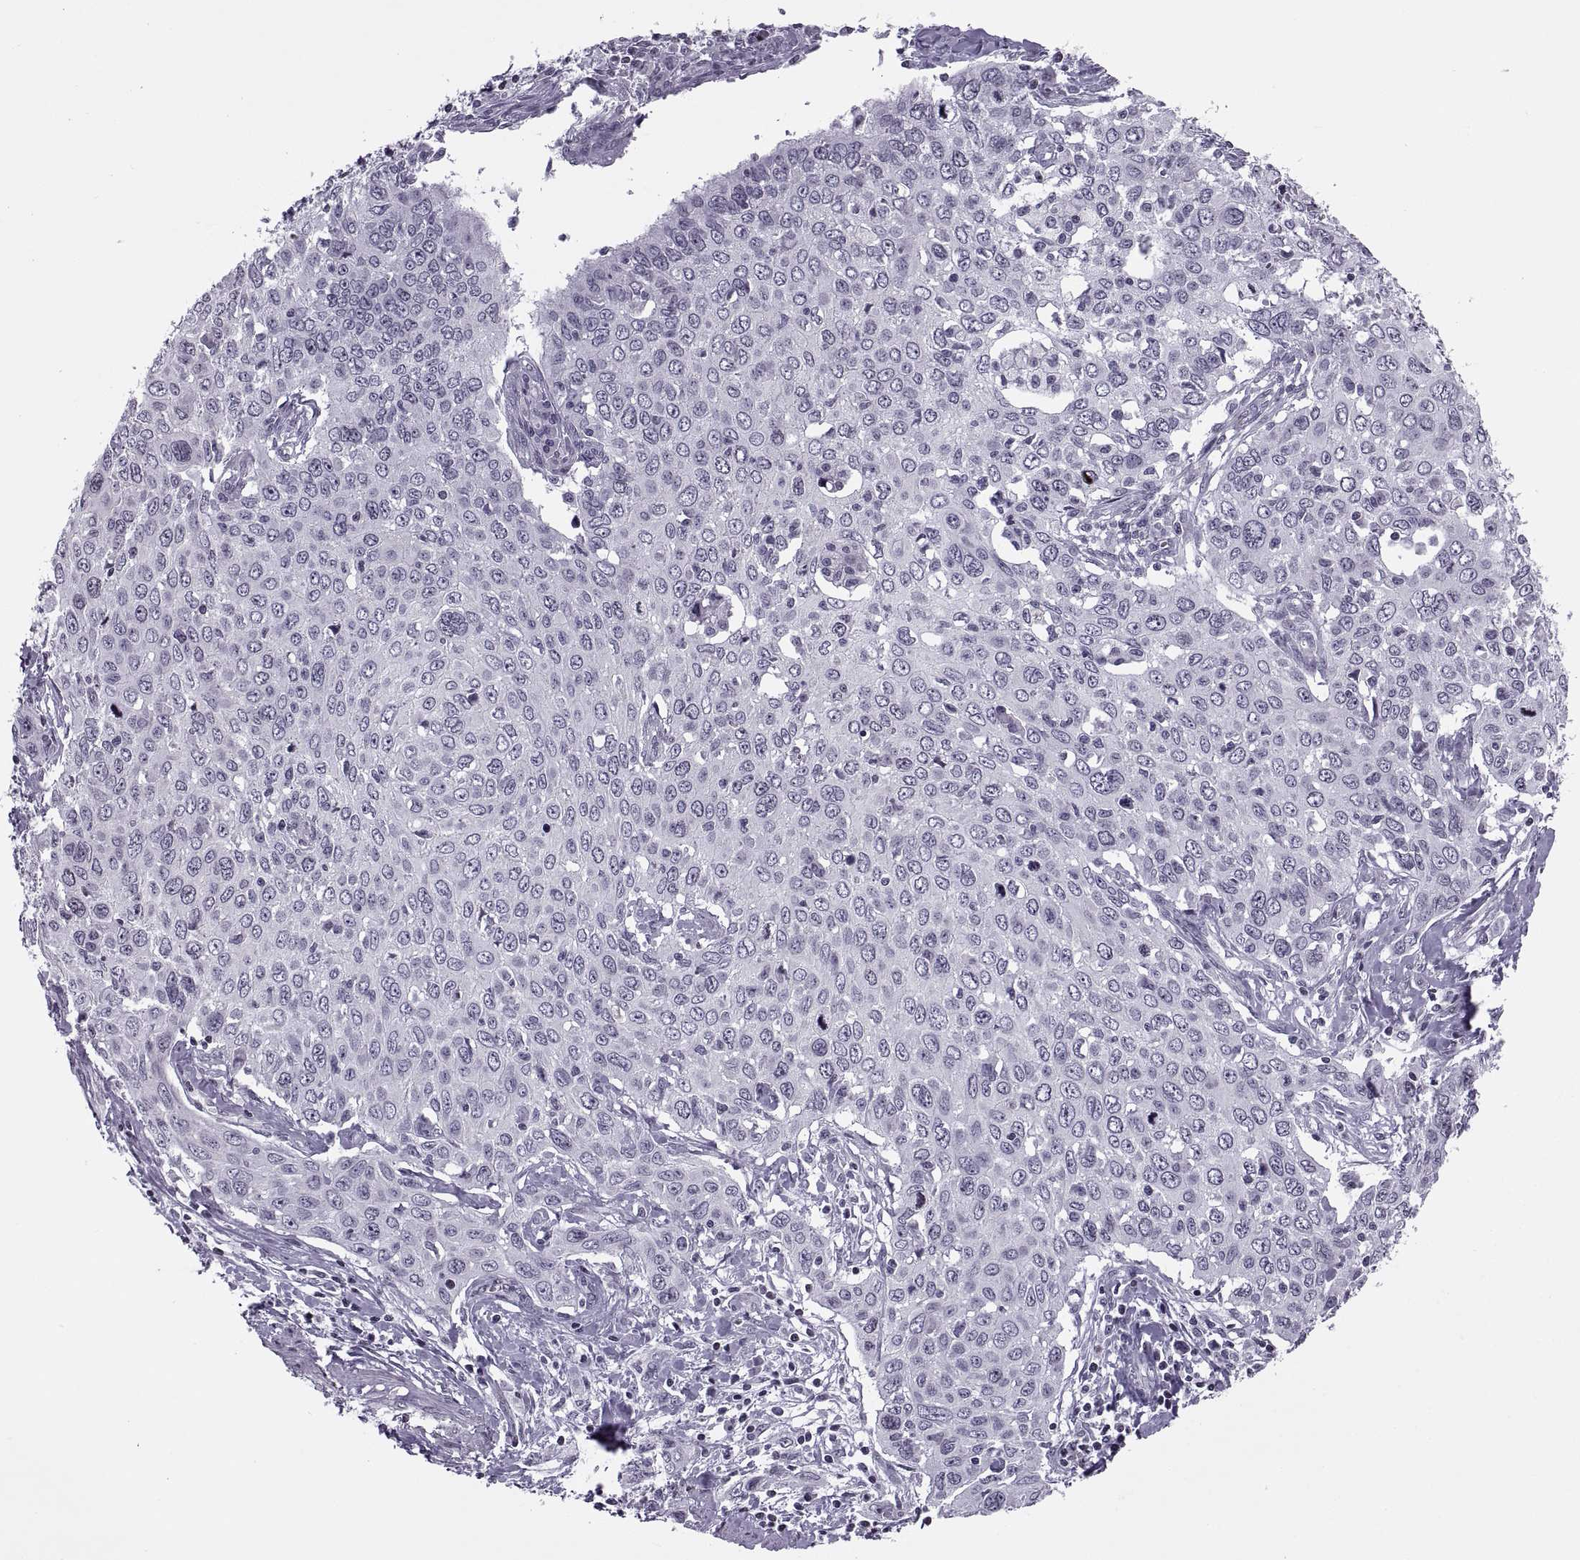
{"staining": {"intensity": "negative", "quantity": "none", "location": "none"}, "tissue": "cervical cancer", "cell_type": "Tumor cells", "image_type": "cancer", "snomed": [{"axis": "morphology", "description": "Squamous cell carcinoma, NOS"}, {"axis": "topography", "description": "Cervix"}], "caption": "Protein analysis of cervical cancer (squamous cell carcinoma) shows no significant expression in tumor cells.", "gene": "H1-8", "patient": {"sex": "female", "age": 38}}